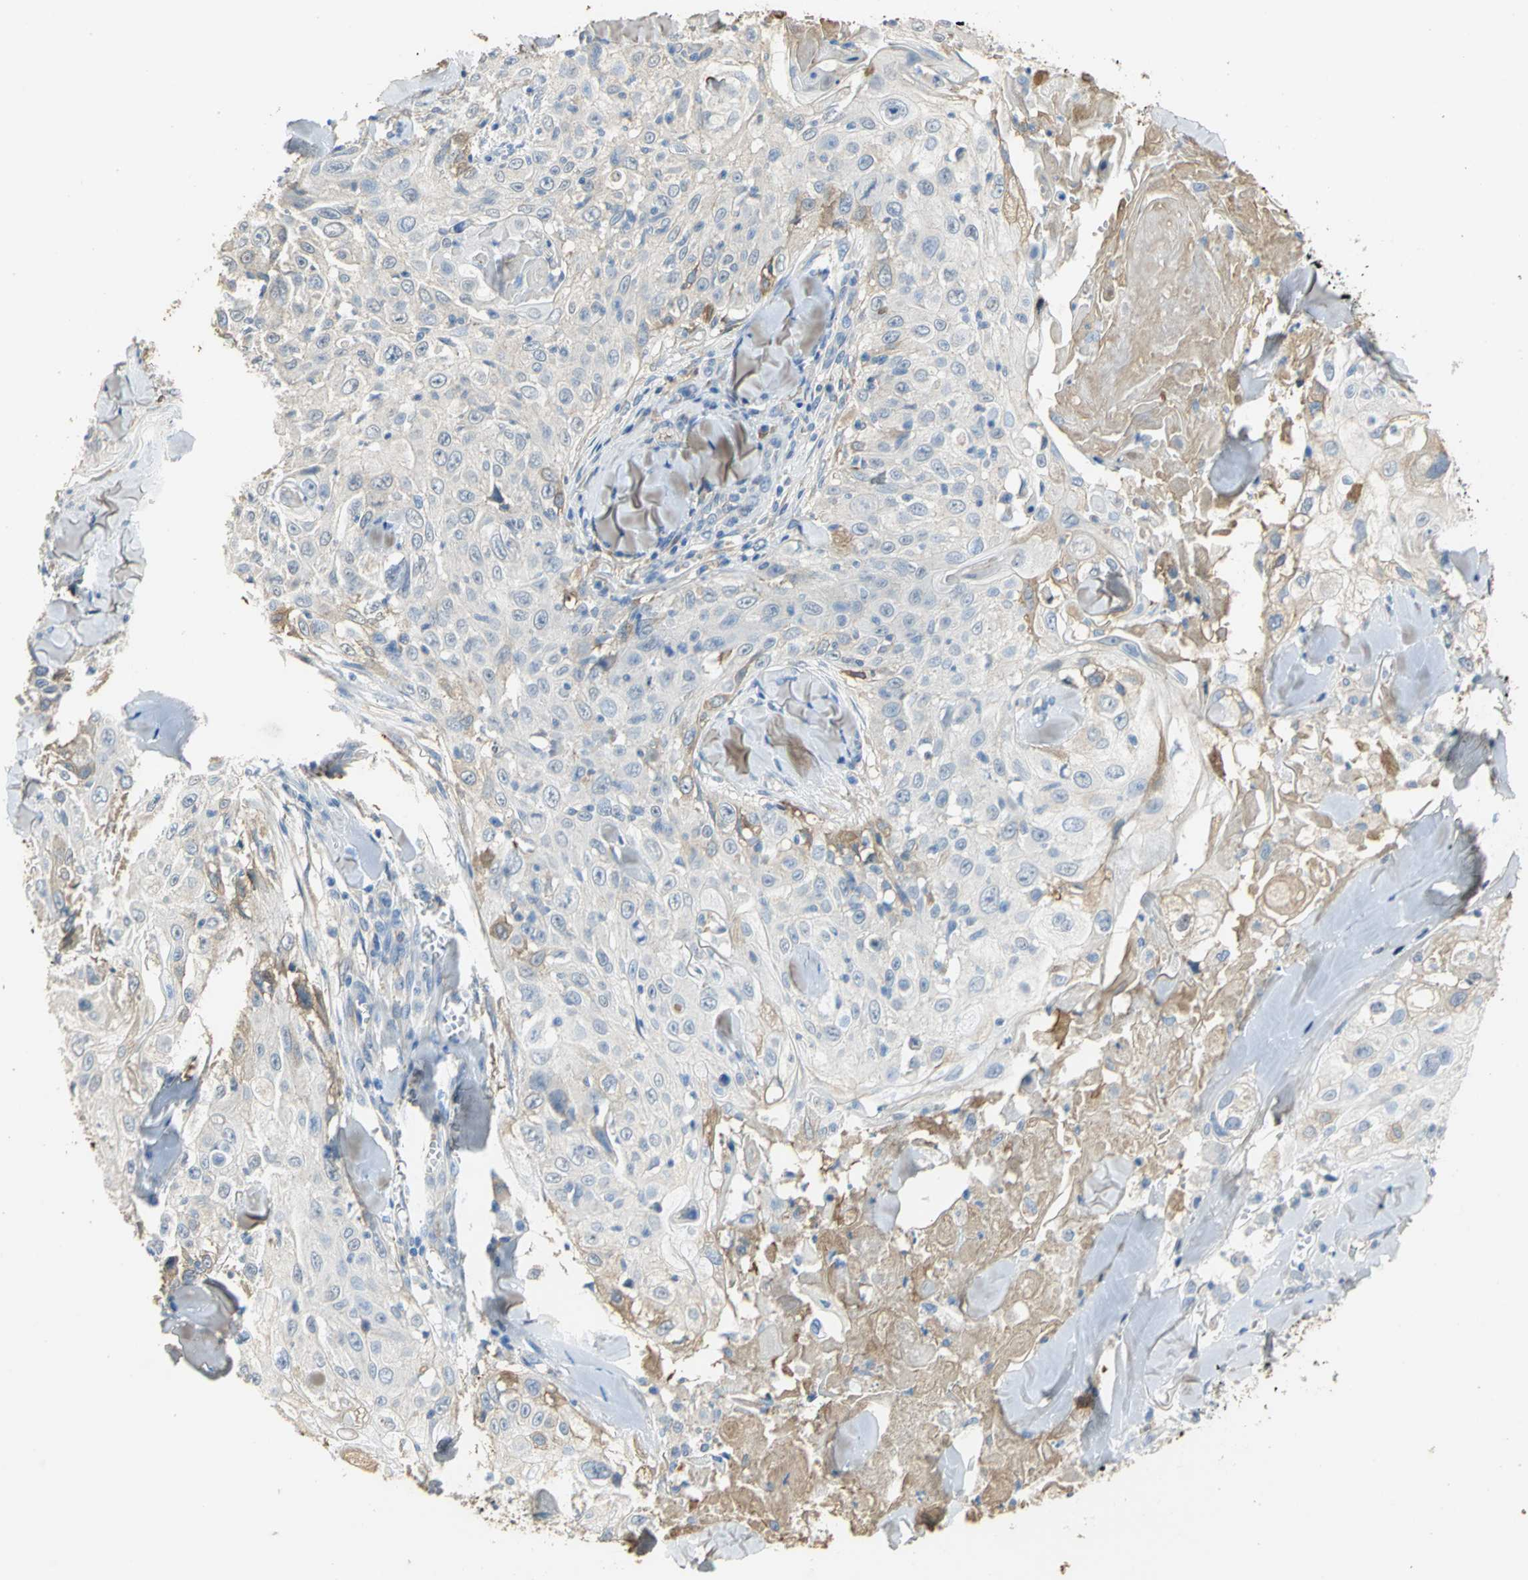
{"staining": {"intensity": "moderate", "quantity": "<25%", "location": "cytoplasmic/membranous"}, "tissue": "skin cancer", "cell_type": "Tumor cells", "image_type": "cancer", "snomed": [{"axis": "morphology", "description": "Squamous cell carcinoma, NOS"}, {"axis": "topography", "description": "Skin"}], "caption": "Skin squamous cell carcinoma tissue demonstrates moderate cytoplasmic/membranous expression in approximately <25% of tumor cells, visualized by immunohistochemistry.", "gene": "GYG2", "patient": {"sex": "male", "age": 86}}